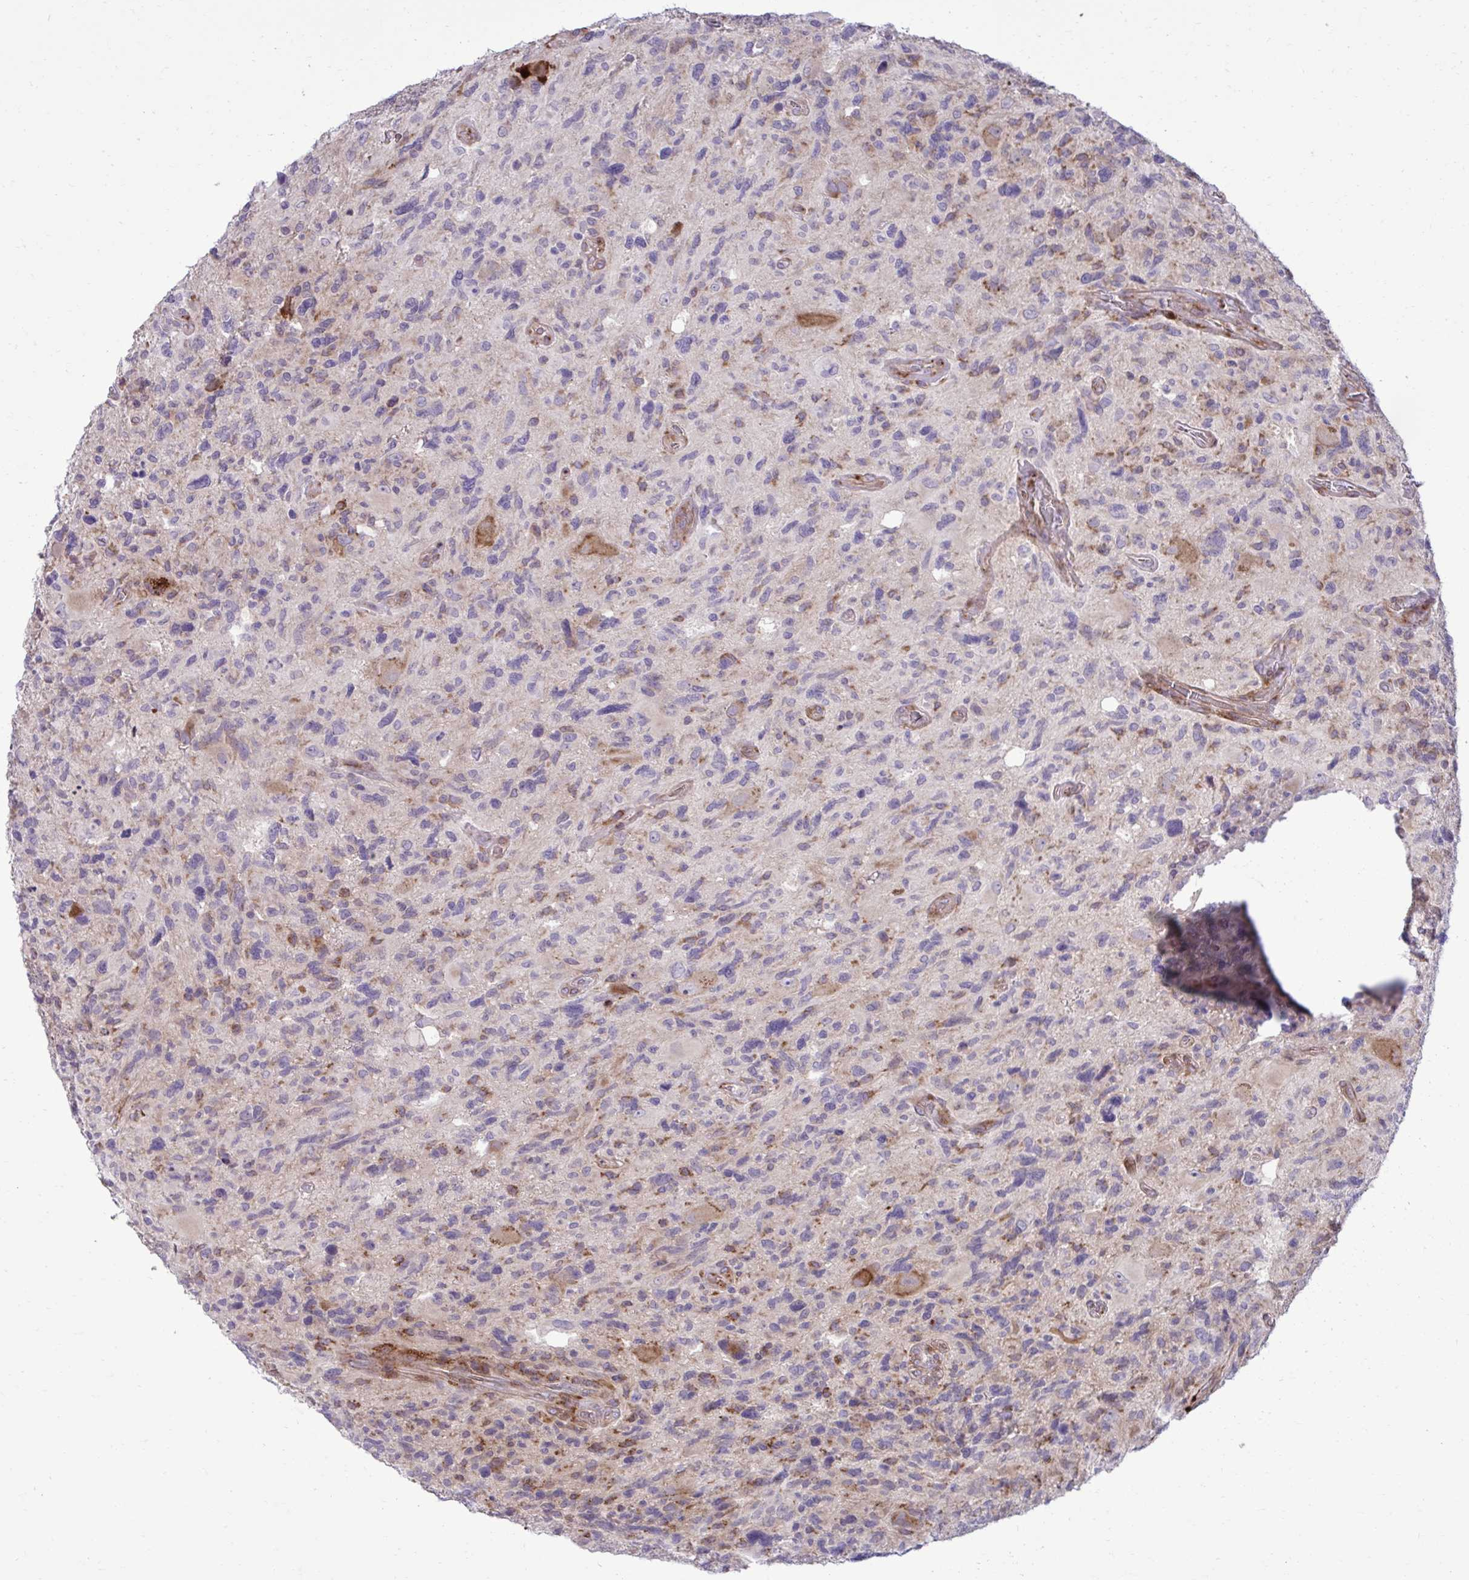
{"staining": {"intensity": "negative", "quantity": "none", "location": "none"}, "tissue": "glioma", "cell_type": "Tumor cells", "image_type": "cancer", "snomed": [{"axis": "morphology", "description": "Glioma, malignant, High grade"}, {"axis": "topography", "description": "Brain"}], "caption": "The immunohistochemistry (IHC) photomicrograph has no significant expression in tumor cells of glioma tissue. (DAB immunohistochemistry, high magnification).", "gene": "LIMS1", "patient": {"sex": "male", "age": 49}}